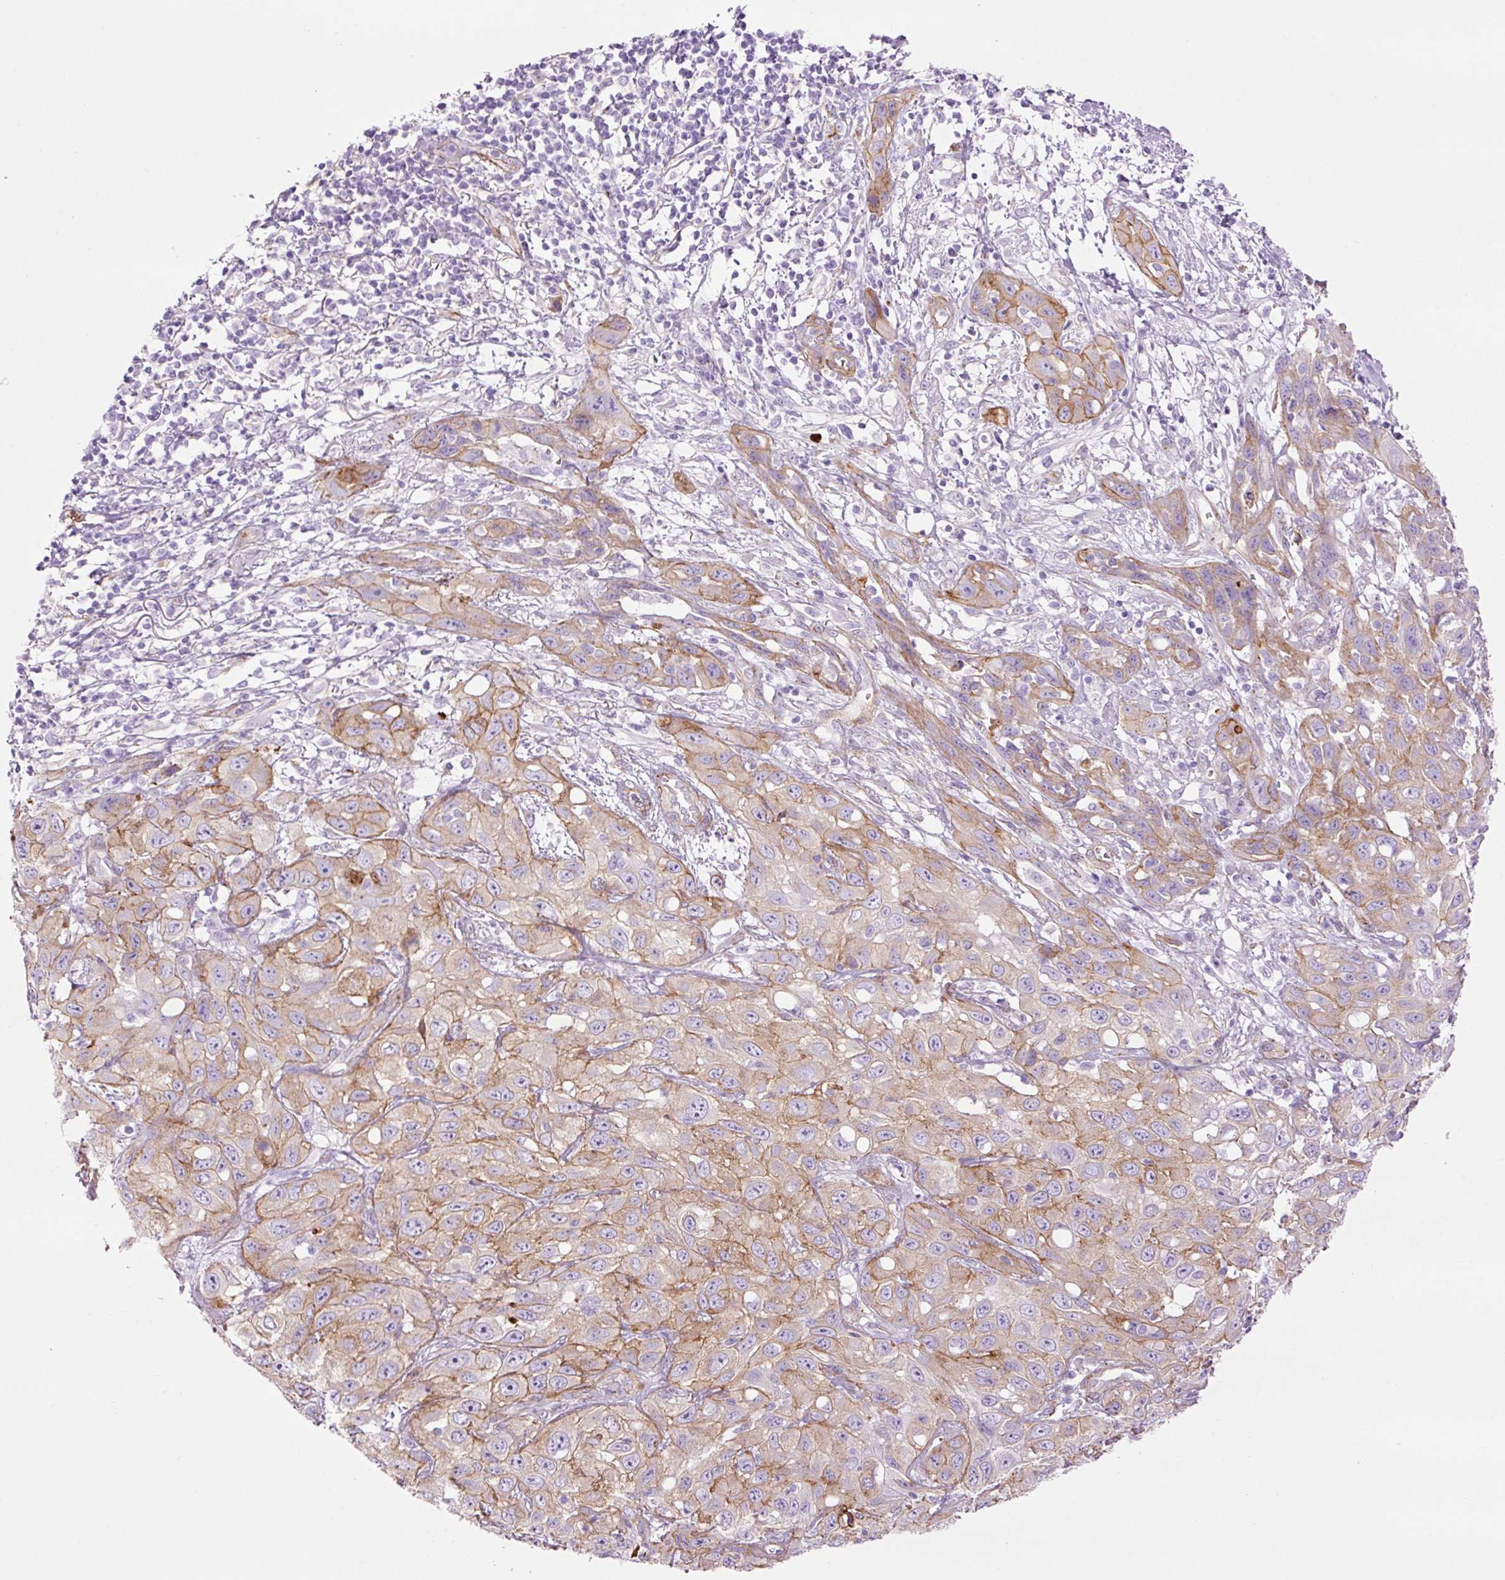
{"staining": {"intensity": "moderate", "quantity": "25%-75%", "location": "cytoplasmic/membranous"}, "tissue": "skin cancer", "cell_type": "Tumor cells", "image_type": "cancer", "snomed": [{"axis": "morphology", "description": "Squamous cell carcinoma, NOS"}, {"axis": "topography", "description": "Skin"}, {"axis": "topography", "description": "Vulva"}], "caption": "Skin cancer (squamous cell carcinoma) stained with a protein marker shows moderate staining in tumor cells.", "gene": "CAV1", "patient": {"sex": "female", "age": 71}}